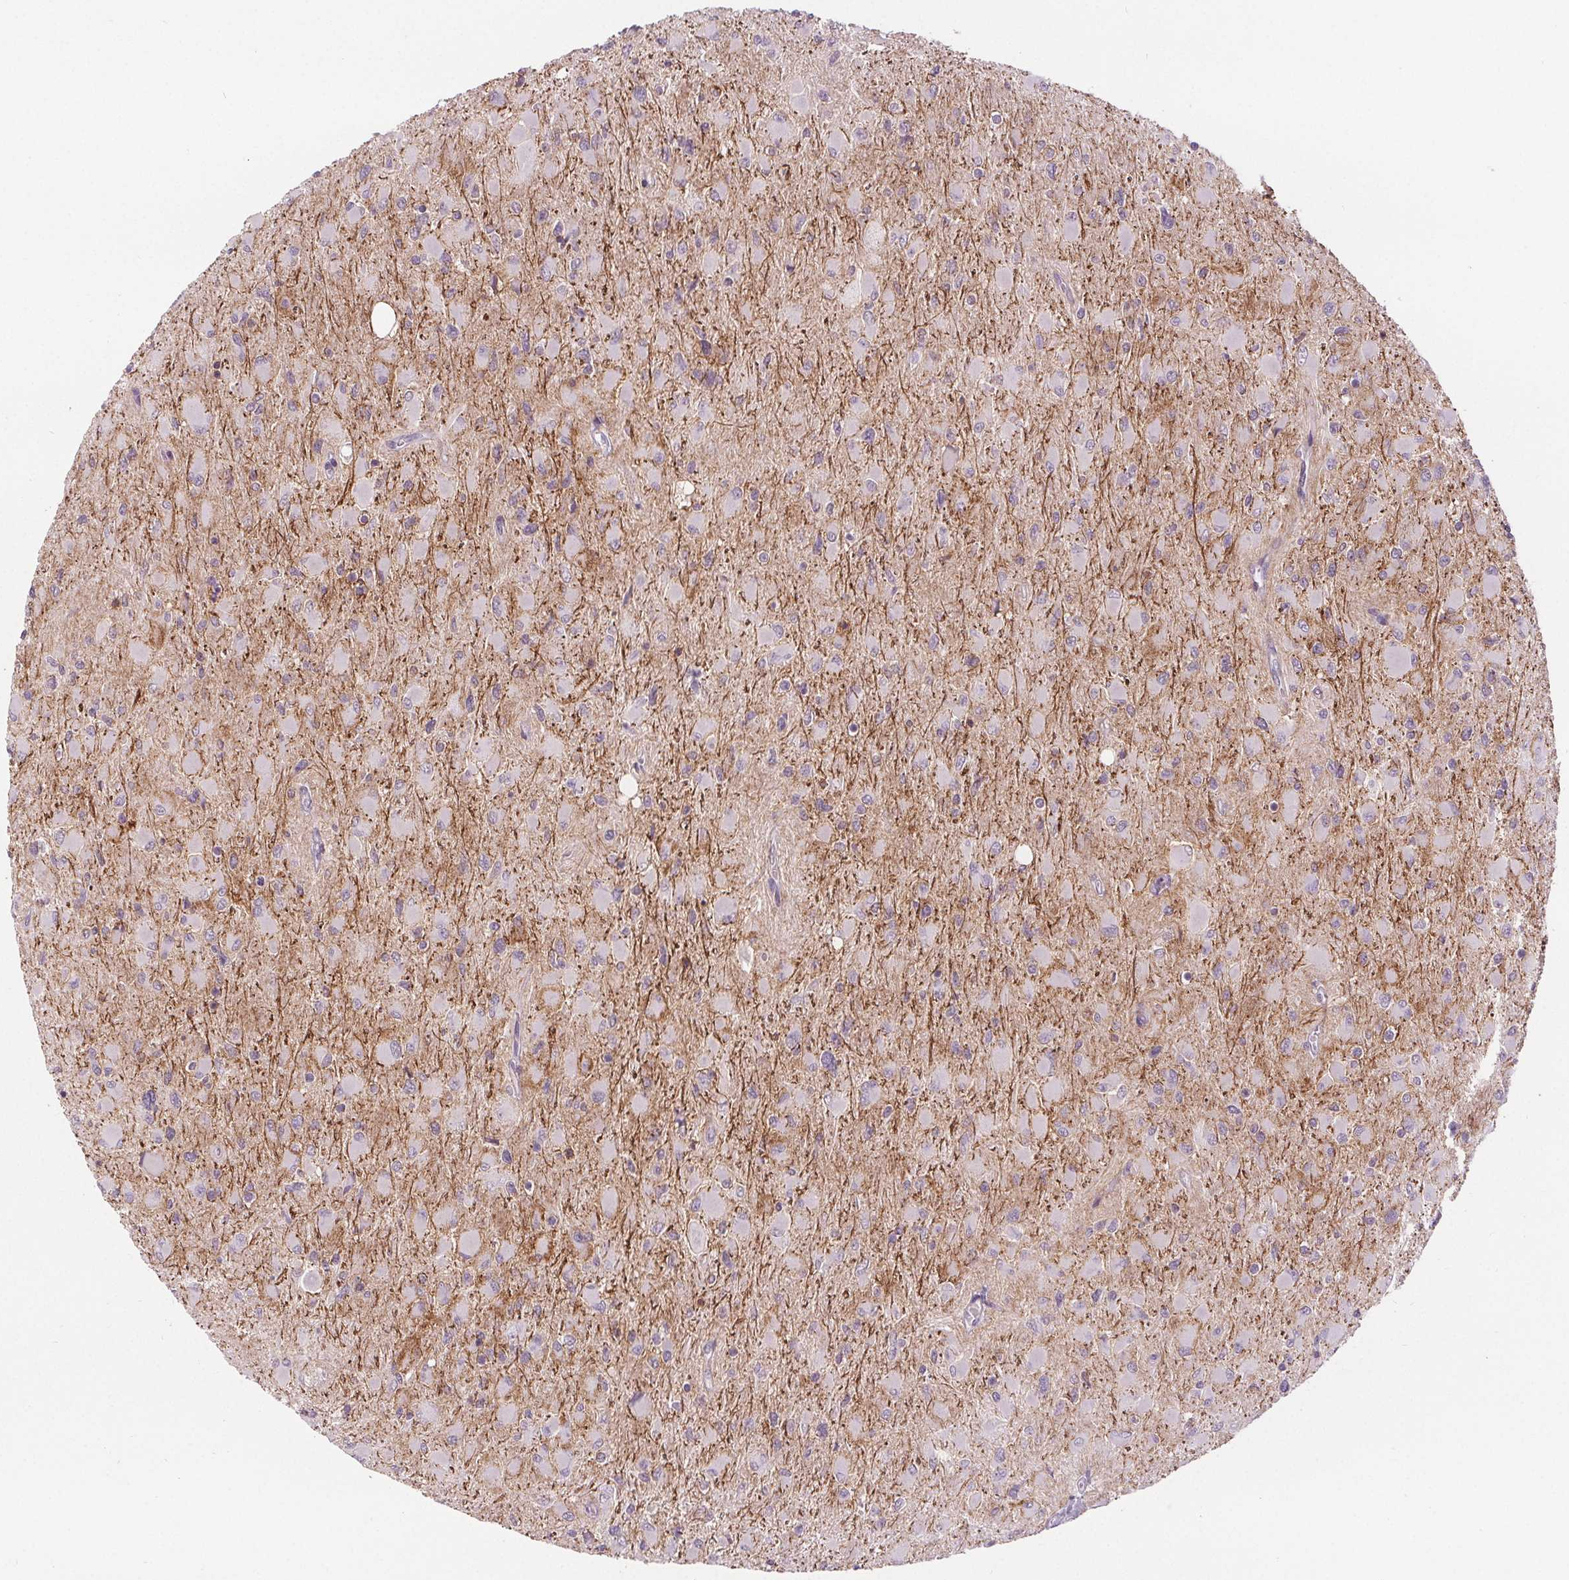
{"staining": {"intensity": "negative", "quantity": "none", "location": "none"}, "tissue": "glioma", "cell_type": "Tumor cells", "image_type": "cancer", "snomed": [{"axis": "morphology", "description": "Glioma, malignant, High grade"}, {"axis": "topography", "description": "Cerebral cortex"}], "caption": "An immunohistochemistry photomicrograph of high-grade glioma (malignant) is shown. There is no staining in tumor cells of high-grade glioma (malignant).", "gene": "ATP1A1", "patient": {"sex": "female", "age": 36}}